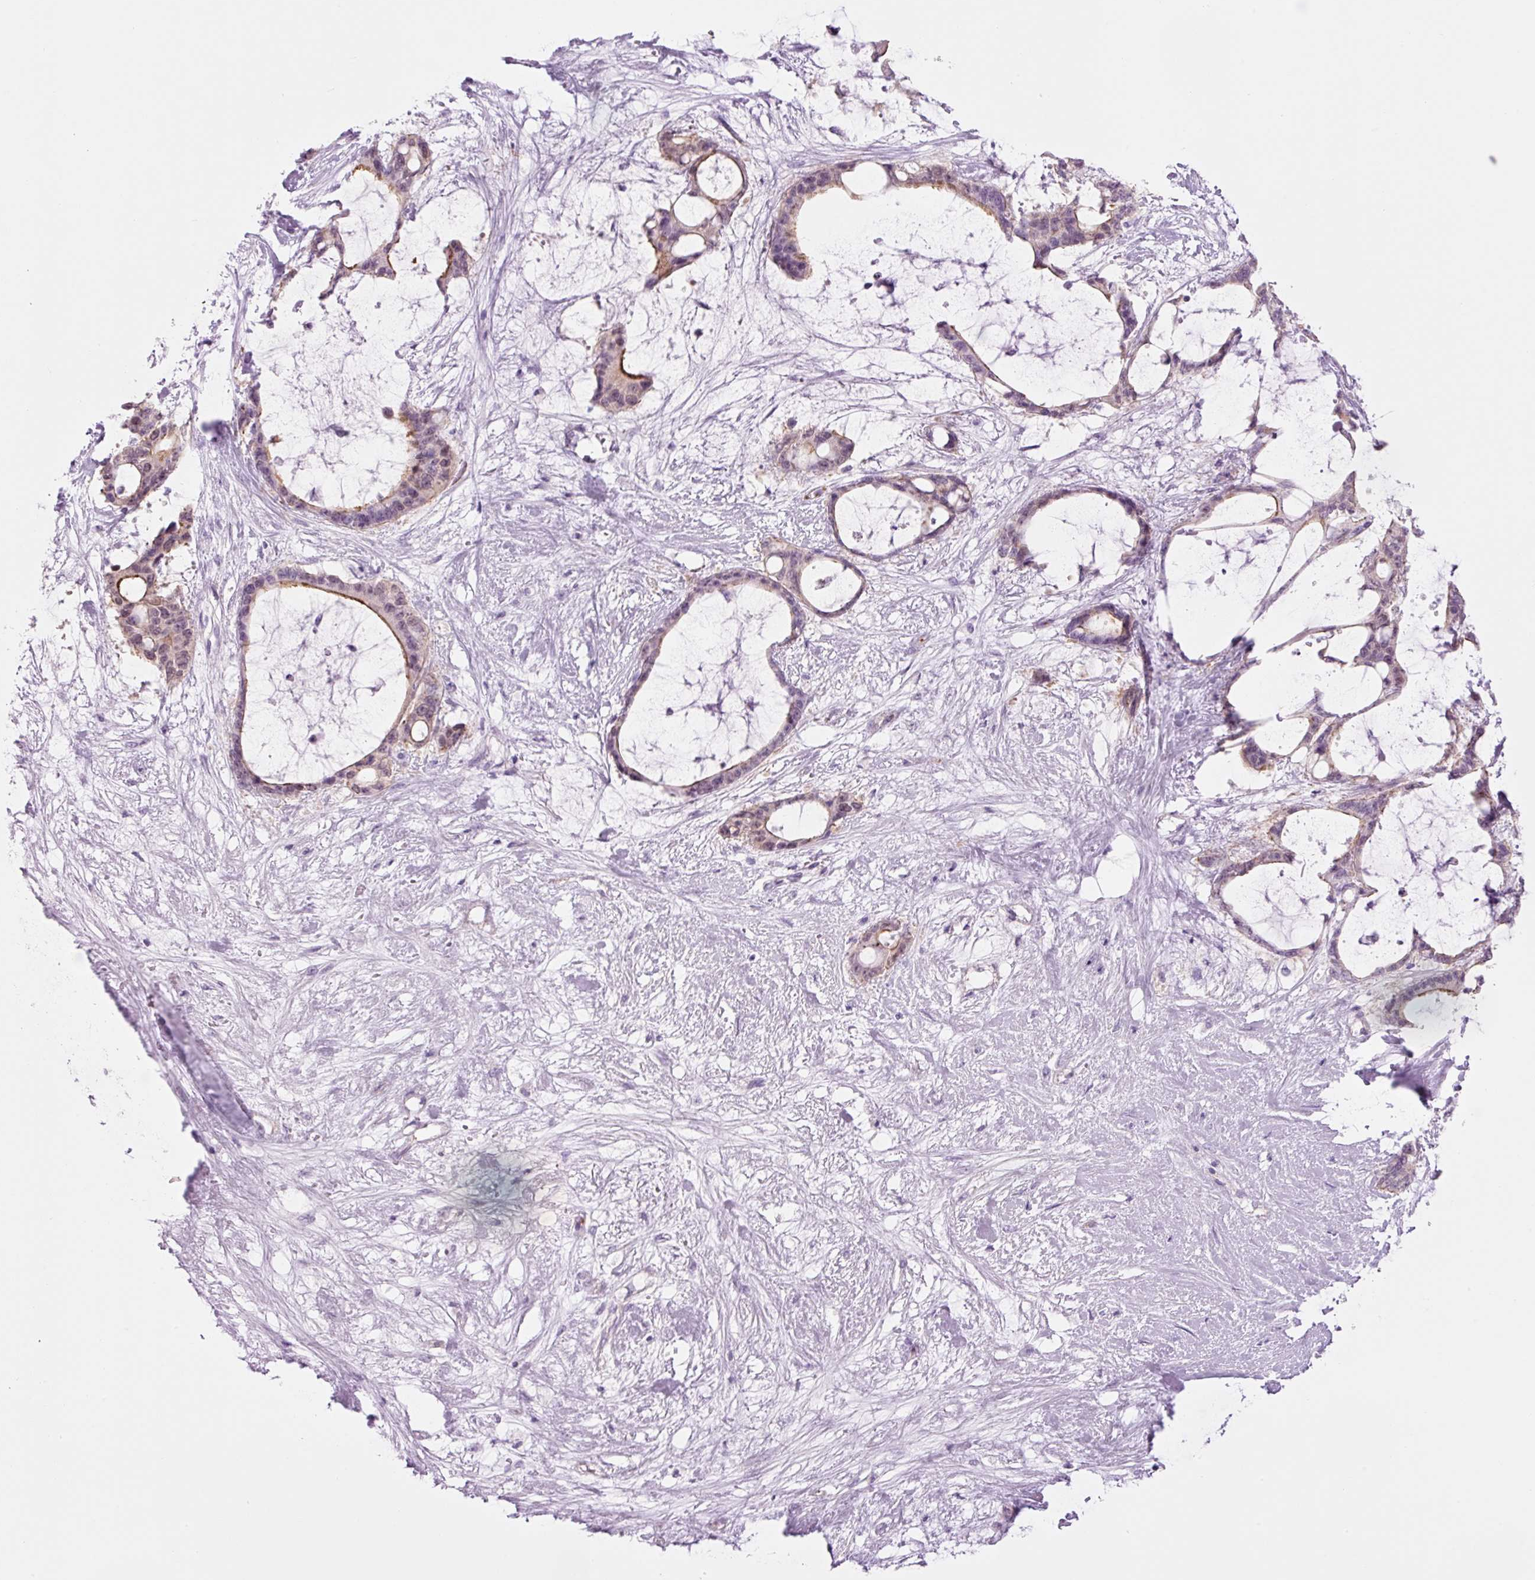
{"staining": {"intensity": "moderate", "quantity": "25%-75%", "location": "cytoplasmic/membranous"}, "tissue": "liver cancer", "cell_type": "Tumor cells", "image_type": "cancer", "snomed": [{"axis": "morphology", "description": "Normal tissue, NOS"}, {"axis": "morphology", "description": "Cholangiocarcinoma"}, {"axis": "topography", "description": "Liver"}, {"axis": "topography", "description": "Peripheral nerve tissue"}], "caption": "The micrograph reveals immunohistochemical staining of cholangiocarcinoma (liver). There is moderate cytoplasmic/membranous positivity is appreciated in about 25%-75% of tumor cells.", "gene": "HSPA4L", "patient": {"sex": "female", "age": 73}}